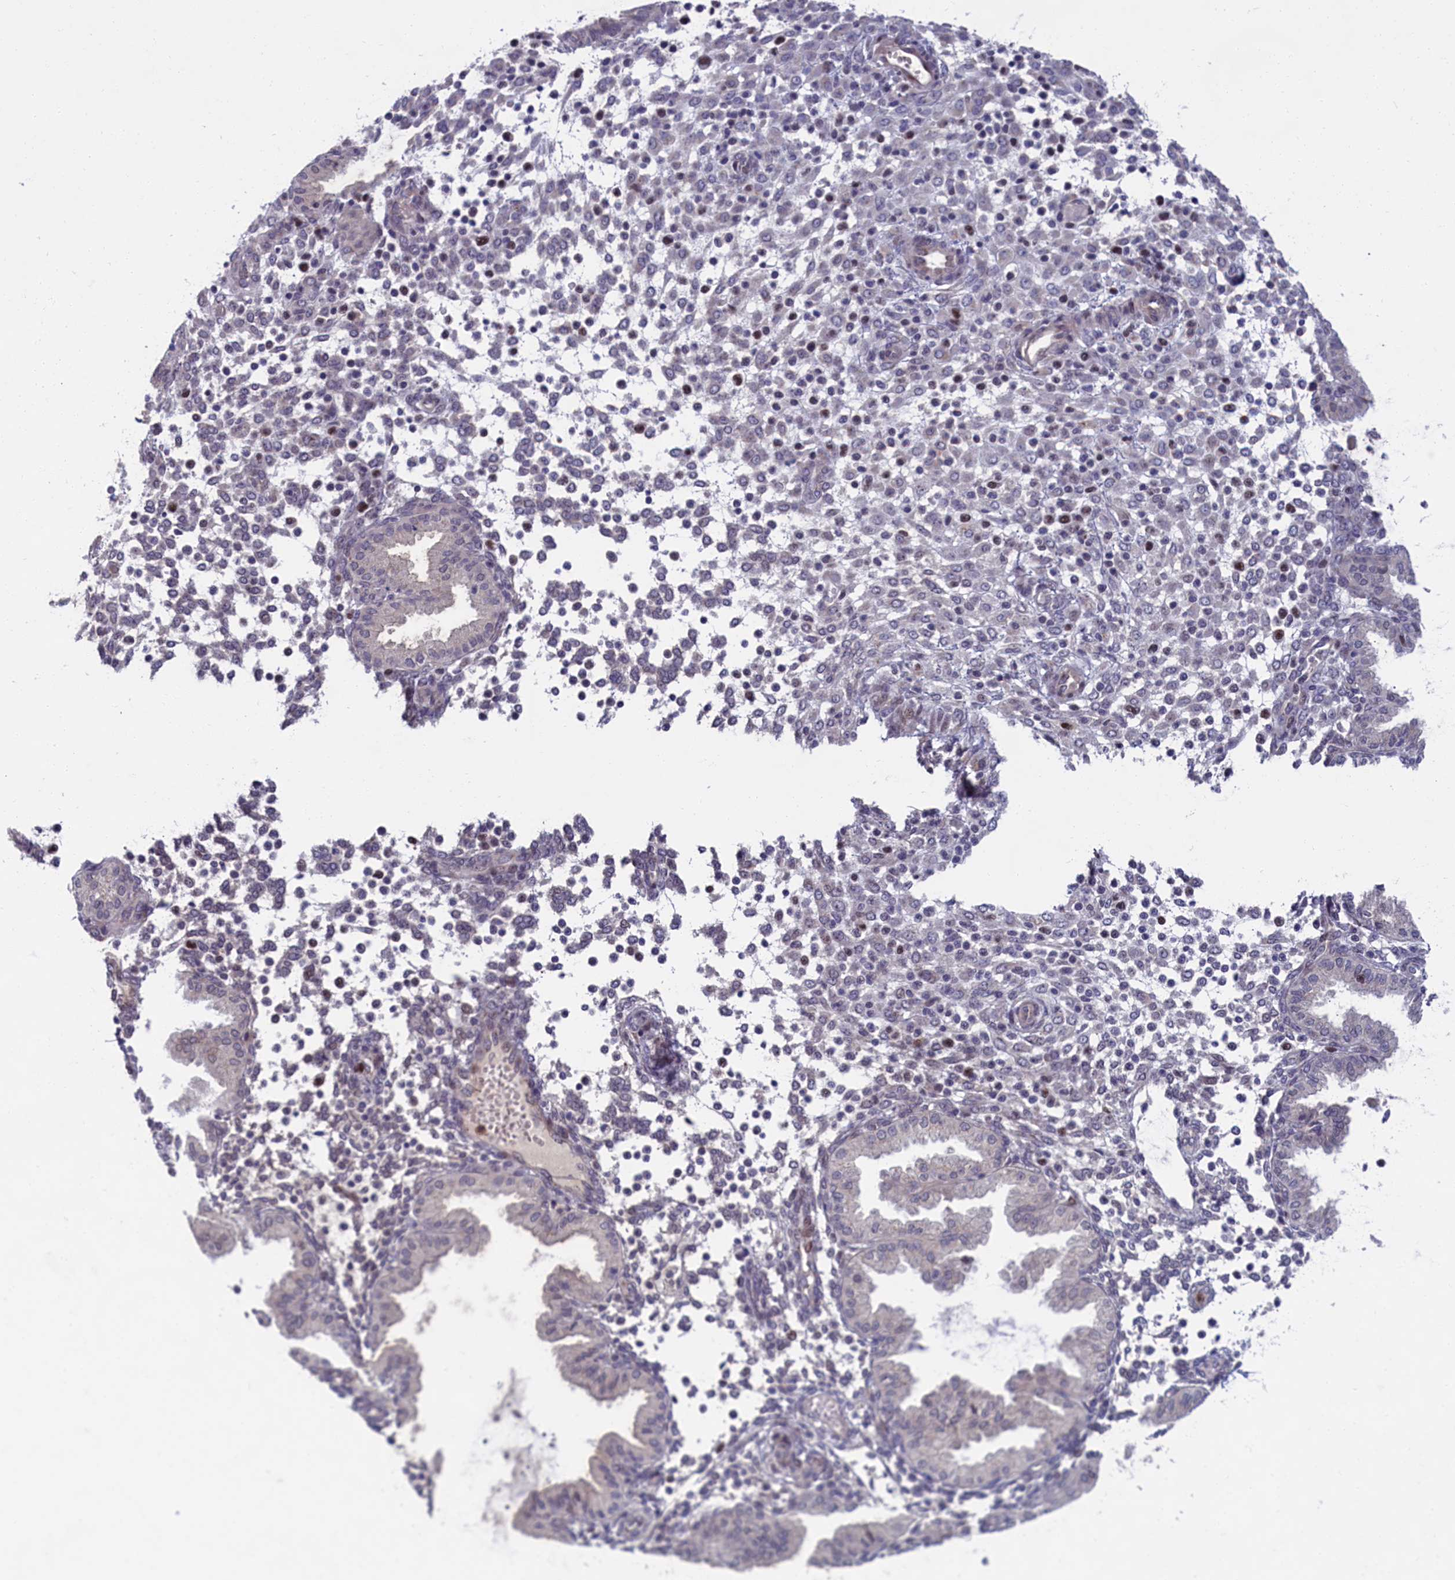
{"staining": {"intensity": "weak", "quantity": "<25%", "location": "nuclear"}, "tissue": "endometrium", "cell_type": "Cells in endometrial stroma", "image_type": "normal", "snomed": [{"axis": "morphology", "description": "Normal tissue, NOS"}, {"axis": "topography", "description": "Endometrium"}], "caption": "A high-resolution image shows immunohistochemistry (IHC) staining of benign endometrium, which demonstrates no significant expression in cells in endometrial stroma.", "gene": "LIG1", "patient": {"sex": "female", "age": 53}}